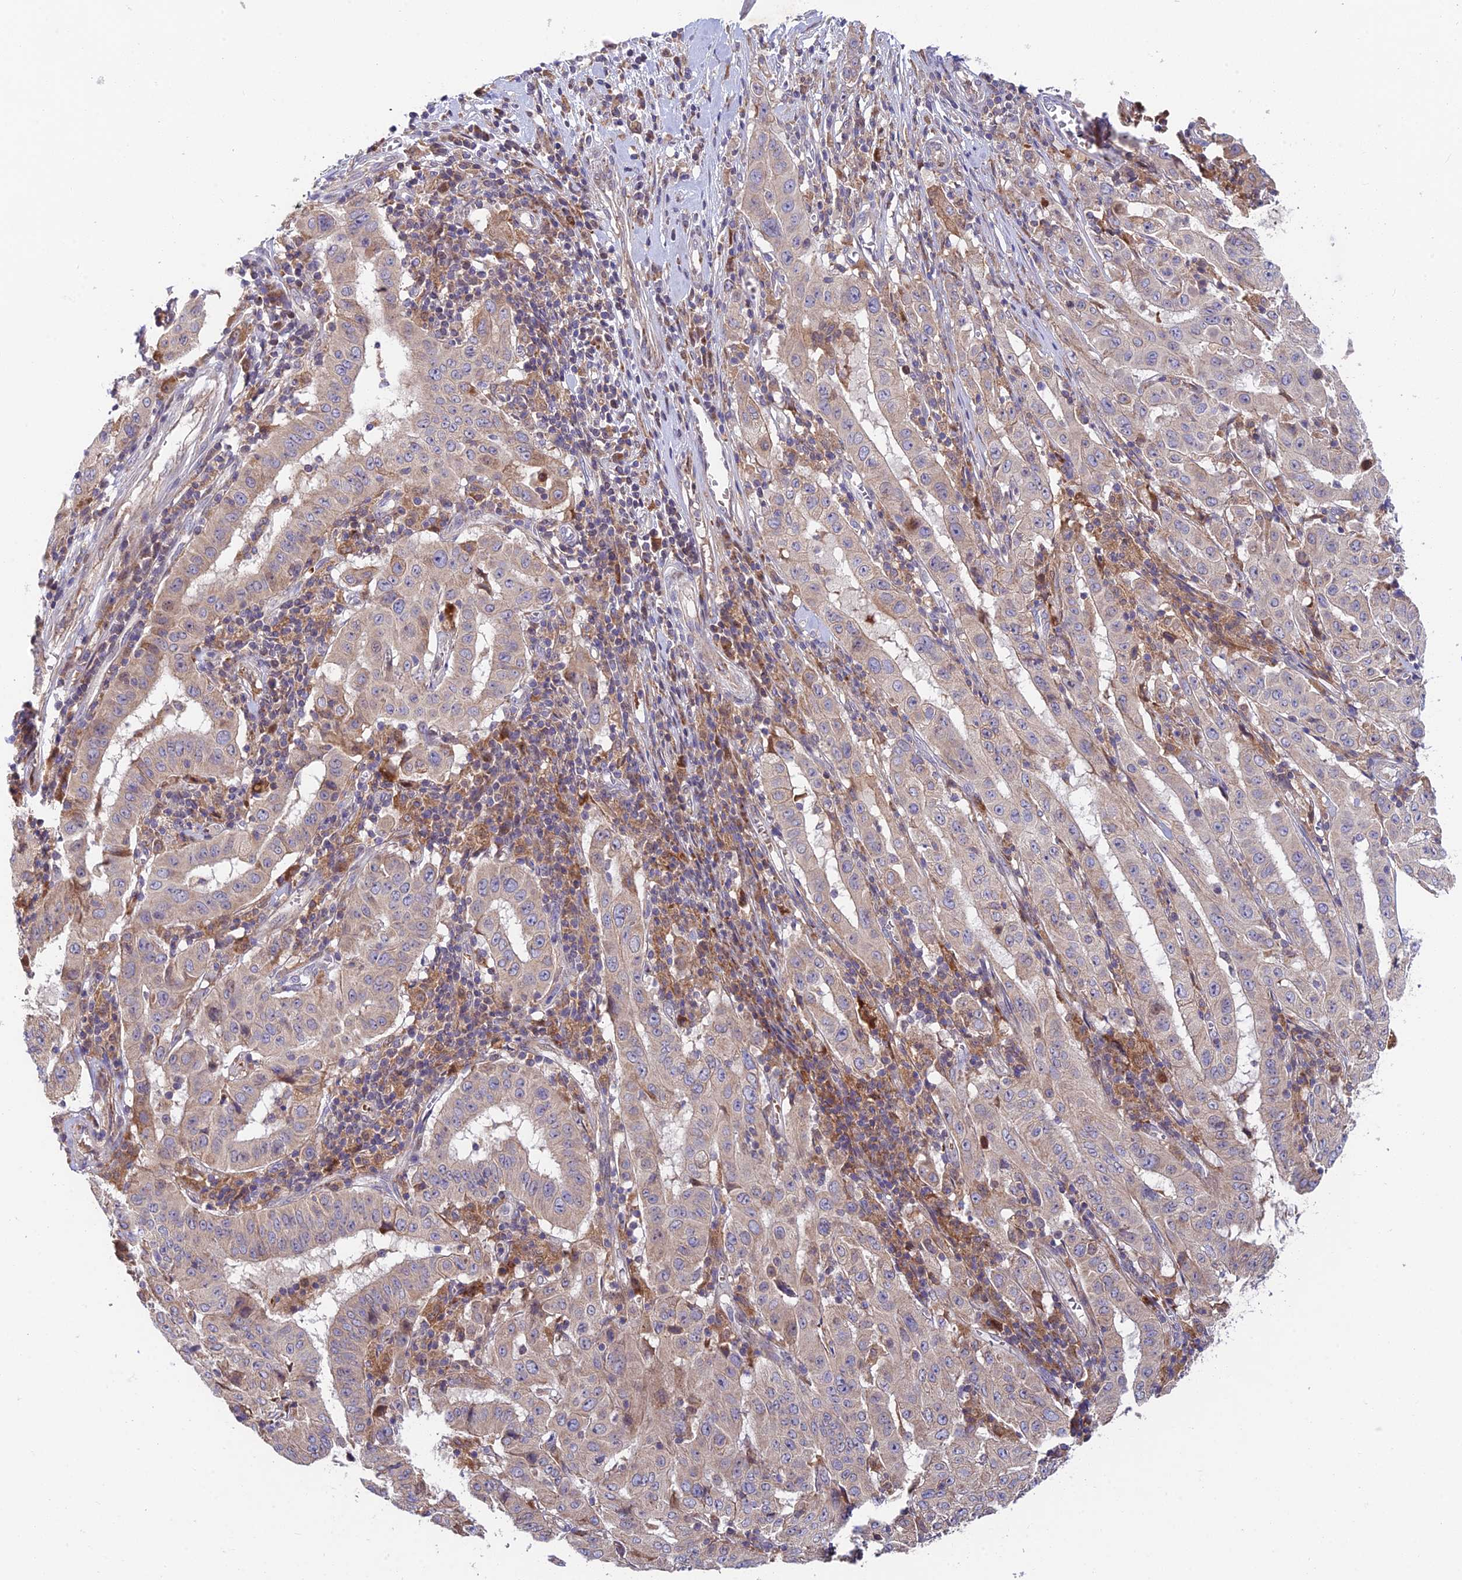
{"staining": {"intensity": "weak", "quantity": "<25%", "location": "cytoplasmic/membranous"}, "tissue": "pancreatic cancer", "cell_type": "Tumor cells", "image_type": "cancer", "snomed": [{"axis": "morphology", "description": "Adenocarcinoma, NOS"}, {"axis": "topography", "description": "Pancreas"}], "caption": "The micrograph demonstrates no significant expression in tumor cells of pancreatic adenocarcinoma.", "gene": "FUOM", "patient": {"sex": "male", "age": 63}}